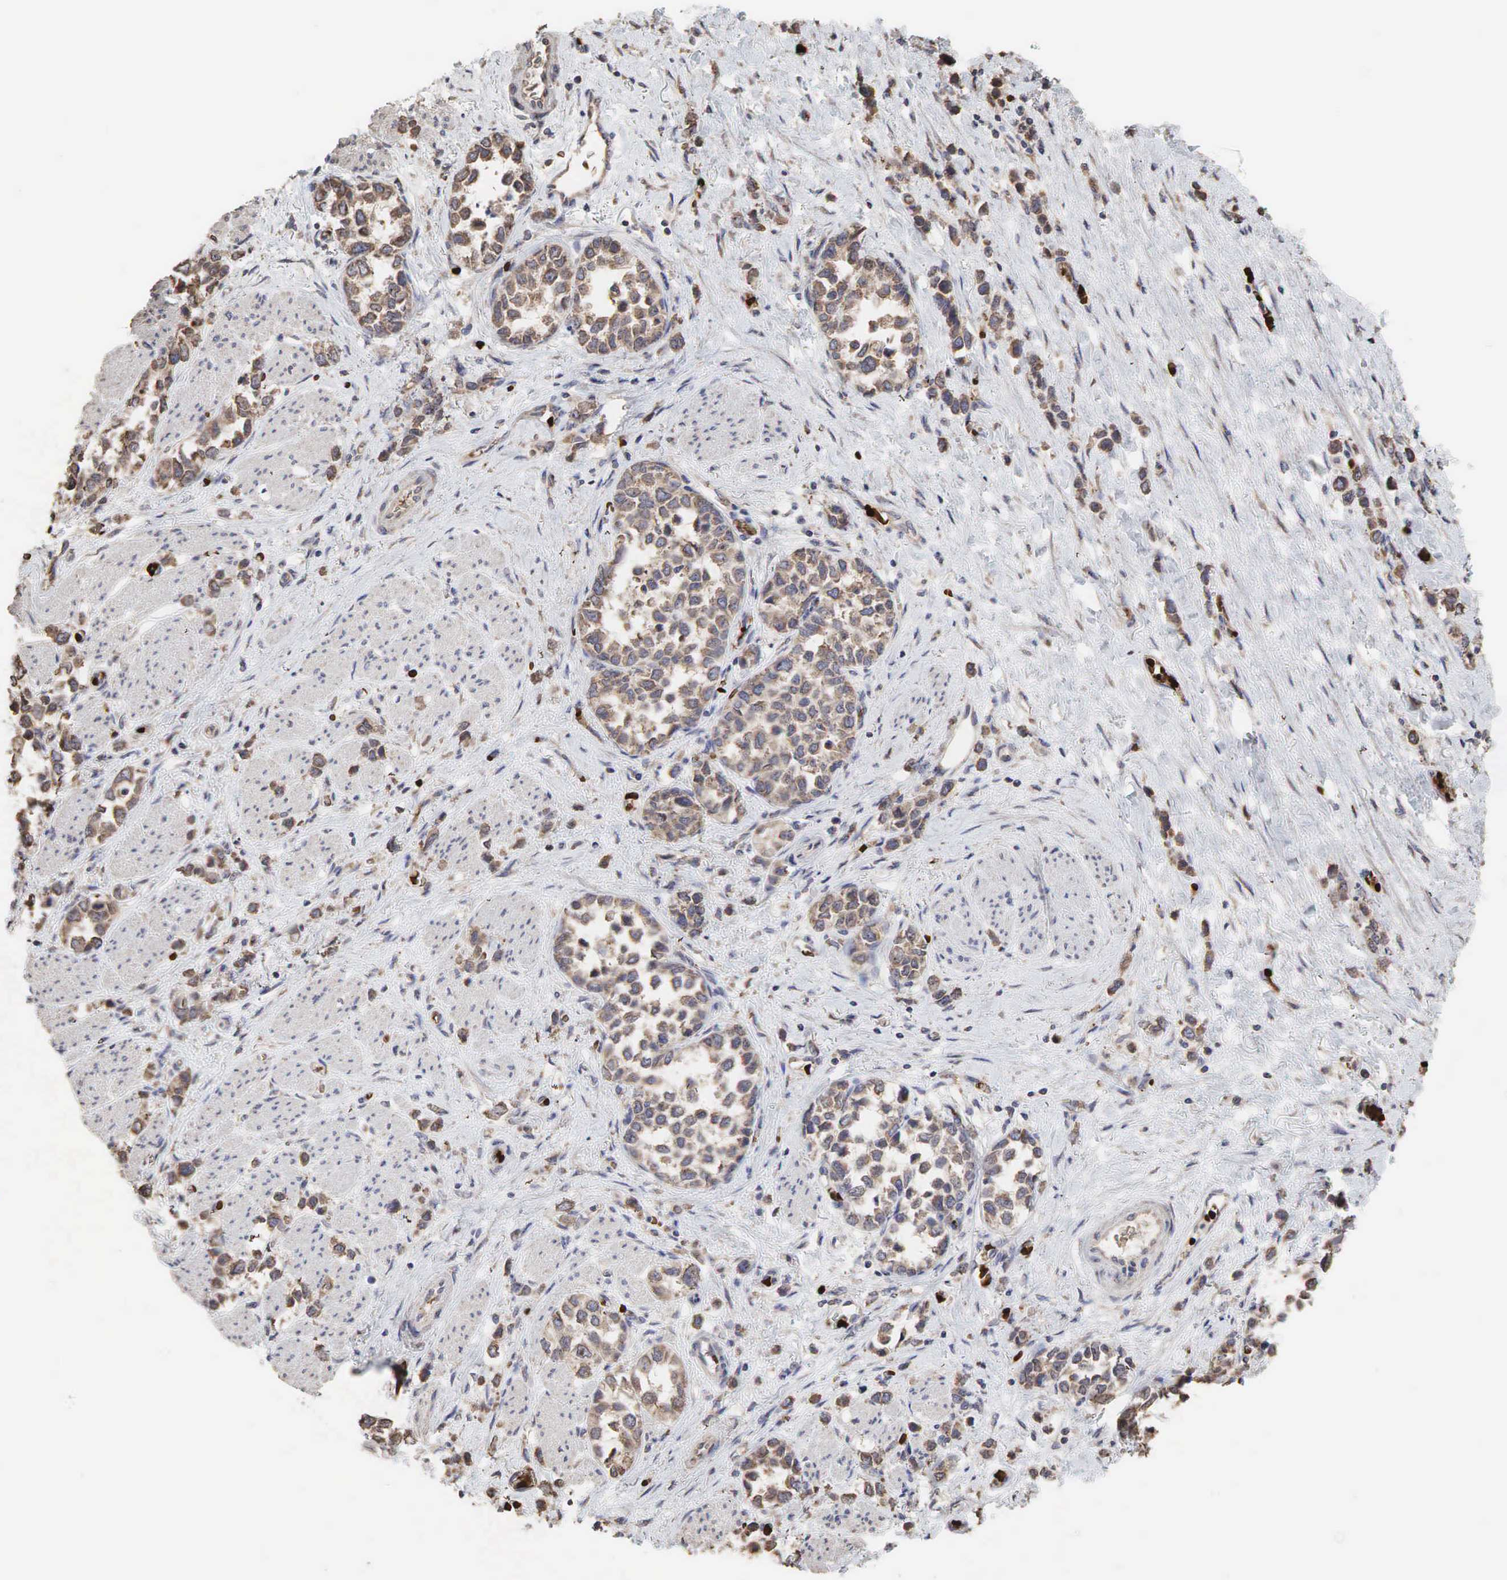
{"staining": {"intensity": "moderate", "quantity": "25%-75%", "location": "cytoplasmic/membranous"}, "tissue": "stomach cancer", "cell_type": "Tumor cells", "image_type": "cancer", "snomed": [{"axis": "morphology", "description": "Adenocarcinoma, NOS"}, {"axis": "topography", "description": "Stomach, upper"}], "caption": "Protein expression analysis of human stomach cancer reveals moderate cytoplasmic/membranous positivity in about 25%-75% of tumor cells.", "gene": "PABPC5", "patient": {"sex": "male", "age": 76}}